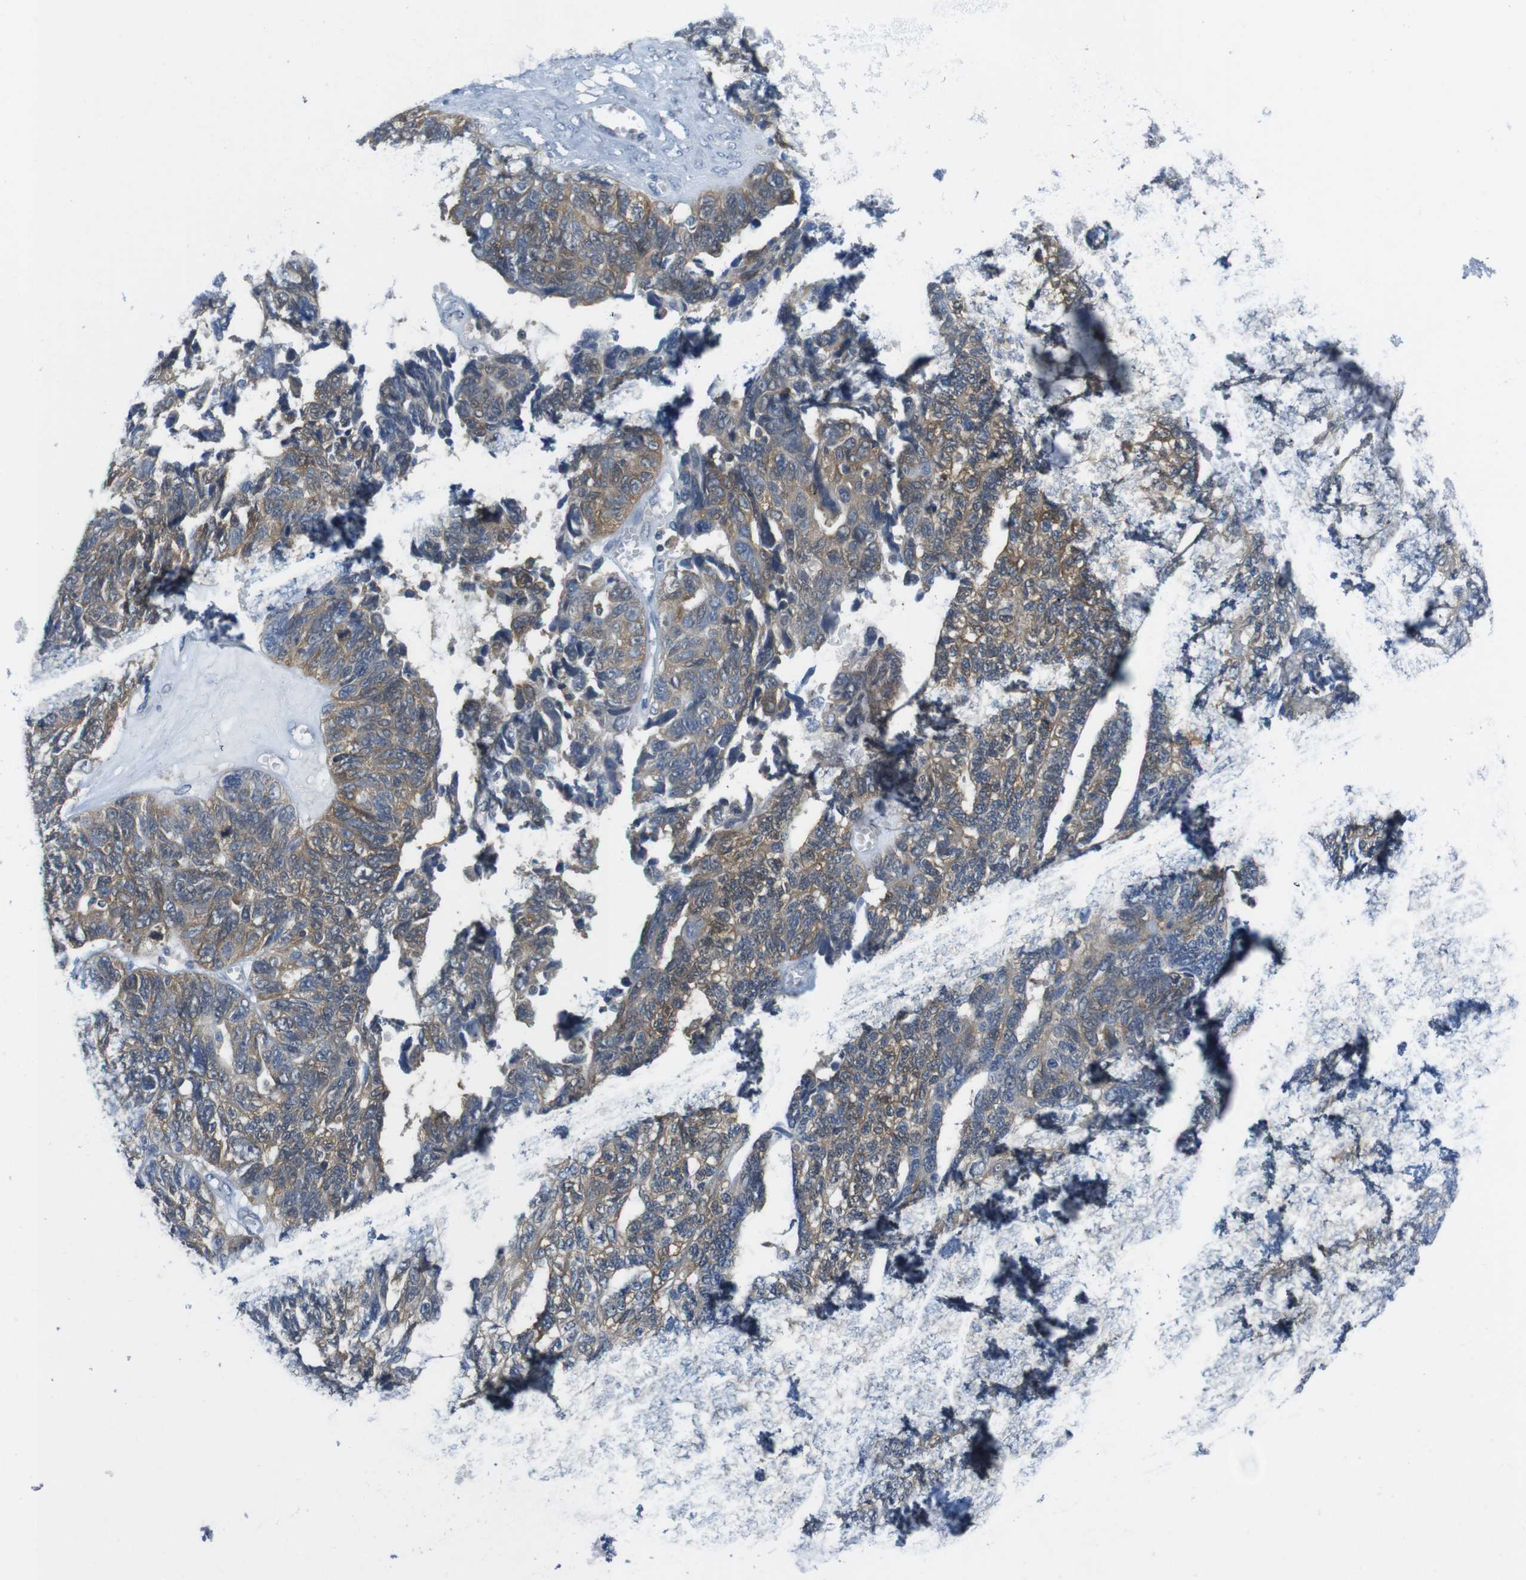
{"staining": {"intensity": "moderate", "quantity": ">75%", "location": "cytoplasmic/membranous"}, "tissue": "ovarian cancer", "cell_type": "Tumor cells", "image_type": "cancer", "snomed": [{"axis": "morphology", "description": "Cystadenocarcinoma, serous, NOS"}, {"axis": "topography", "description": "Ovary"}], "caption": "Protein expression analysis of human ovarian cancer reveals moderate cytoplasmic/membranous positivity in approximately >75% of tumor cells.", "gene": "MTHFD1", "patient": {"sex": "female", "age": 79}}